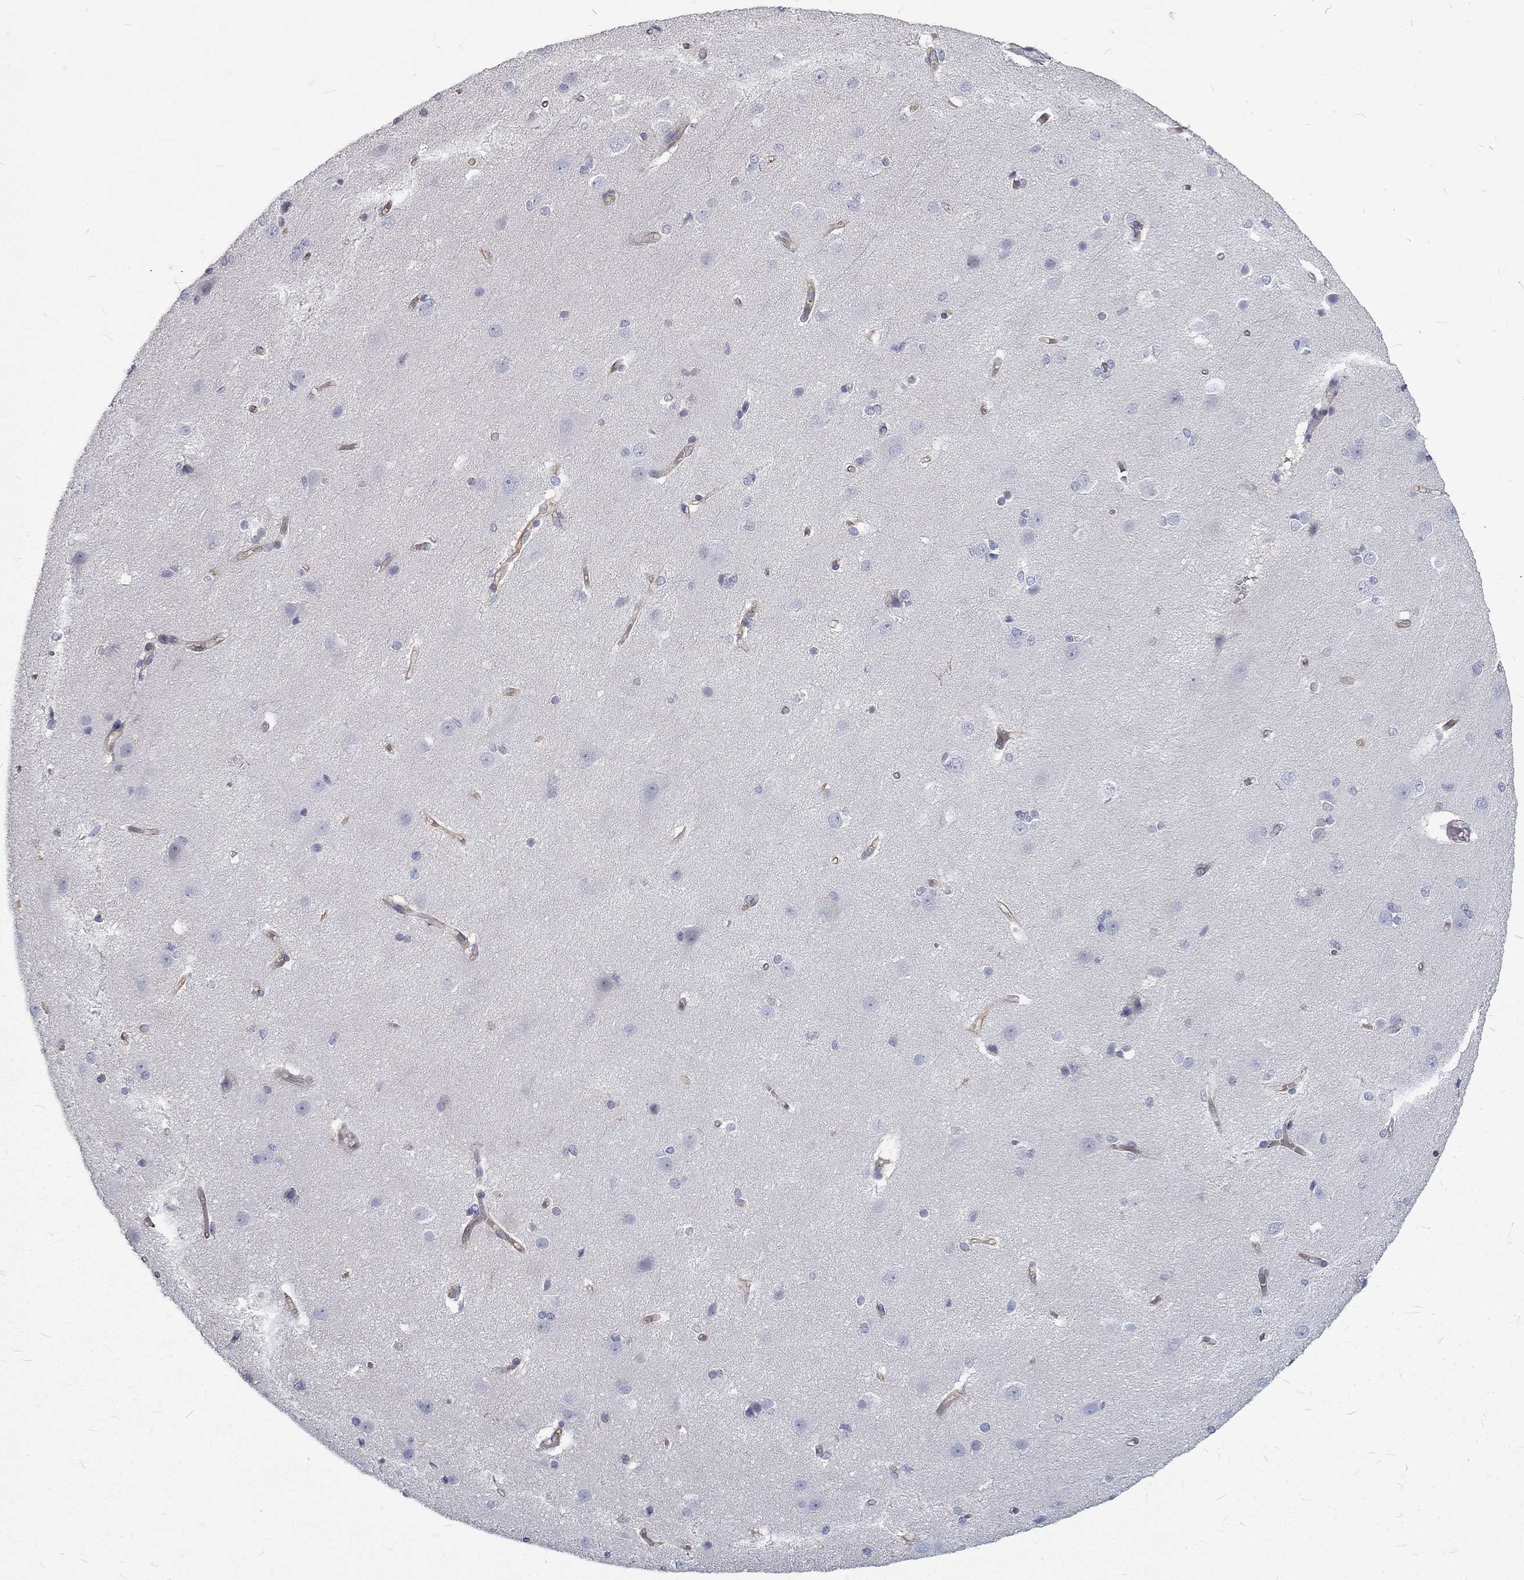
{"staining": {"intensity": "negative", "quantity": "none", "location": "none"}, "tissue": "cerebral cortex", "cell_type": "Endothelial cells", "image_type": "normal", "snomed": [{"axis": "morphology", "description": "Normal tissue, NOS"}, {"axis": "topography", "description": "Cerebral cortex"}], "caption": "Immunohistochemistry (IHC) of normal cerebral cortex reveals no positivity in endothelial cells.", "gene": "MTMR11", "patient": {"sex": "male", "age": 37}}